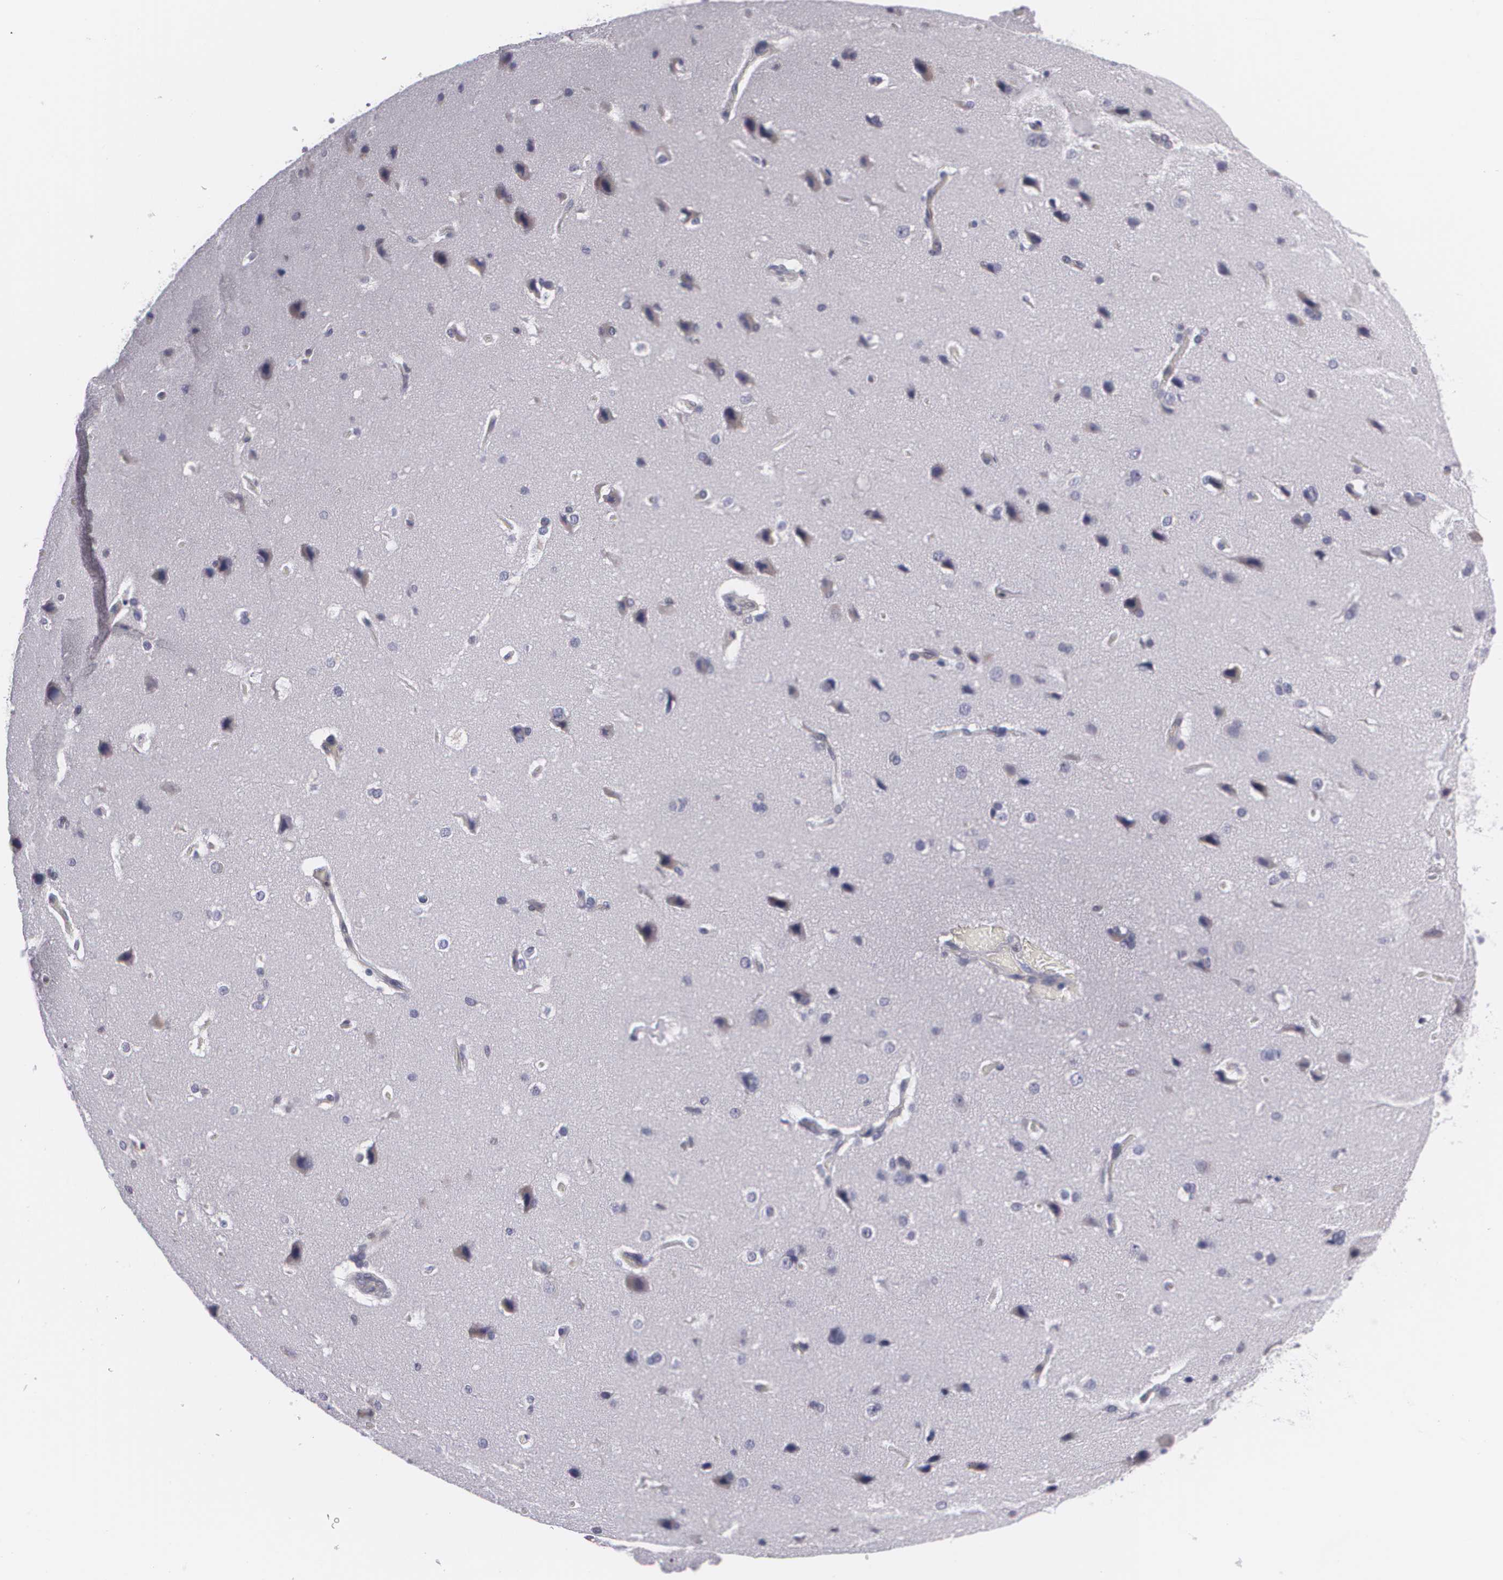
{"staining": {"intensity": "negative", "quantity": "none", "location": "none"}, "tissue": "cerebral cortex", "cell_type": "Endothelial cells", "image_type": "normal", "snomed": [{"axis": "morphology", "description": "Normal tissue, NOS"}, {"axis": "topography", "description": "Cerebral cortex"}], "caption": "IHC photomicrograph of unremarkable cerebral cortex: human cerebral cortex stained with DAB exhibits no significant protein positivity in endothelial cells.", "gene": "BCL10", "patient": {"sex": "female", "age": 45}}